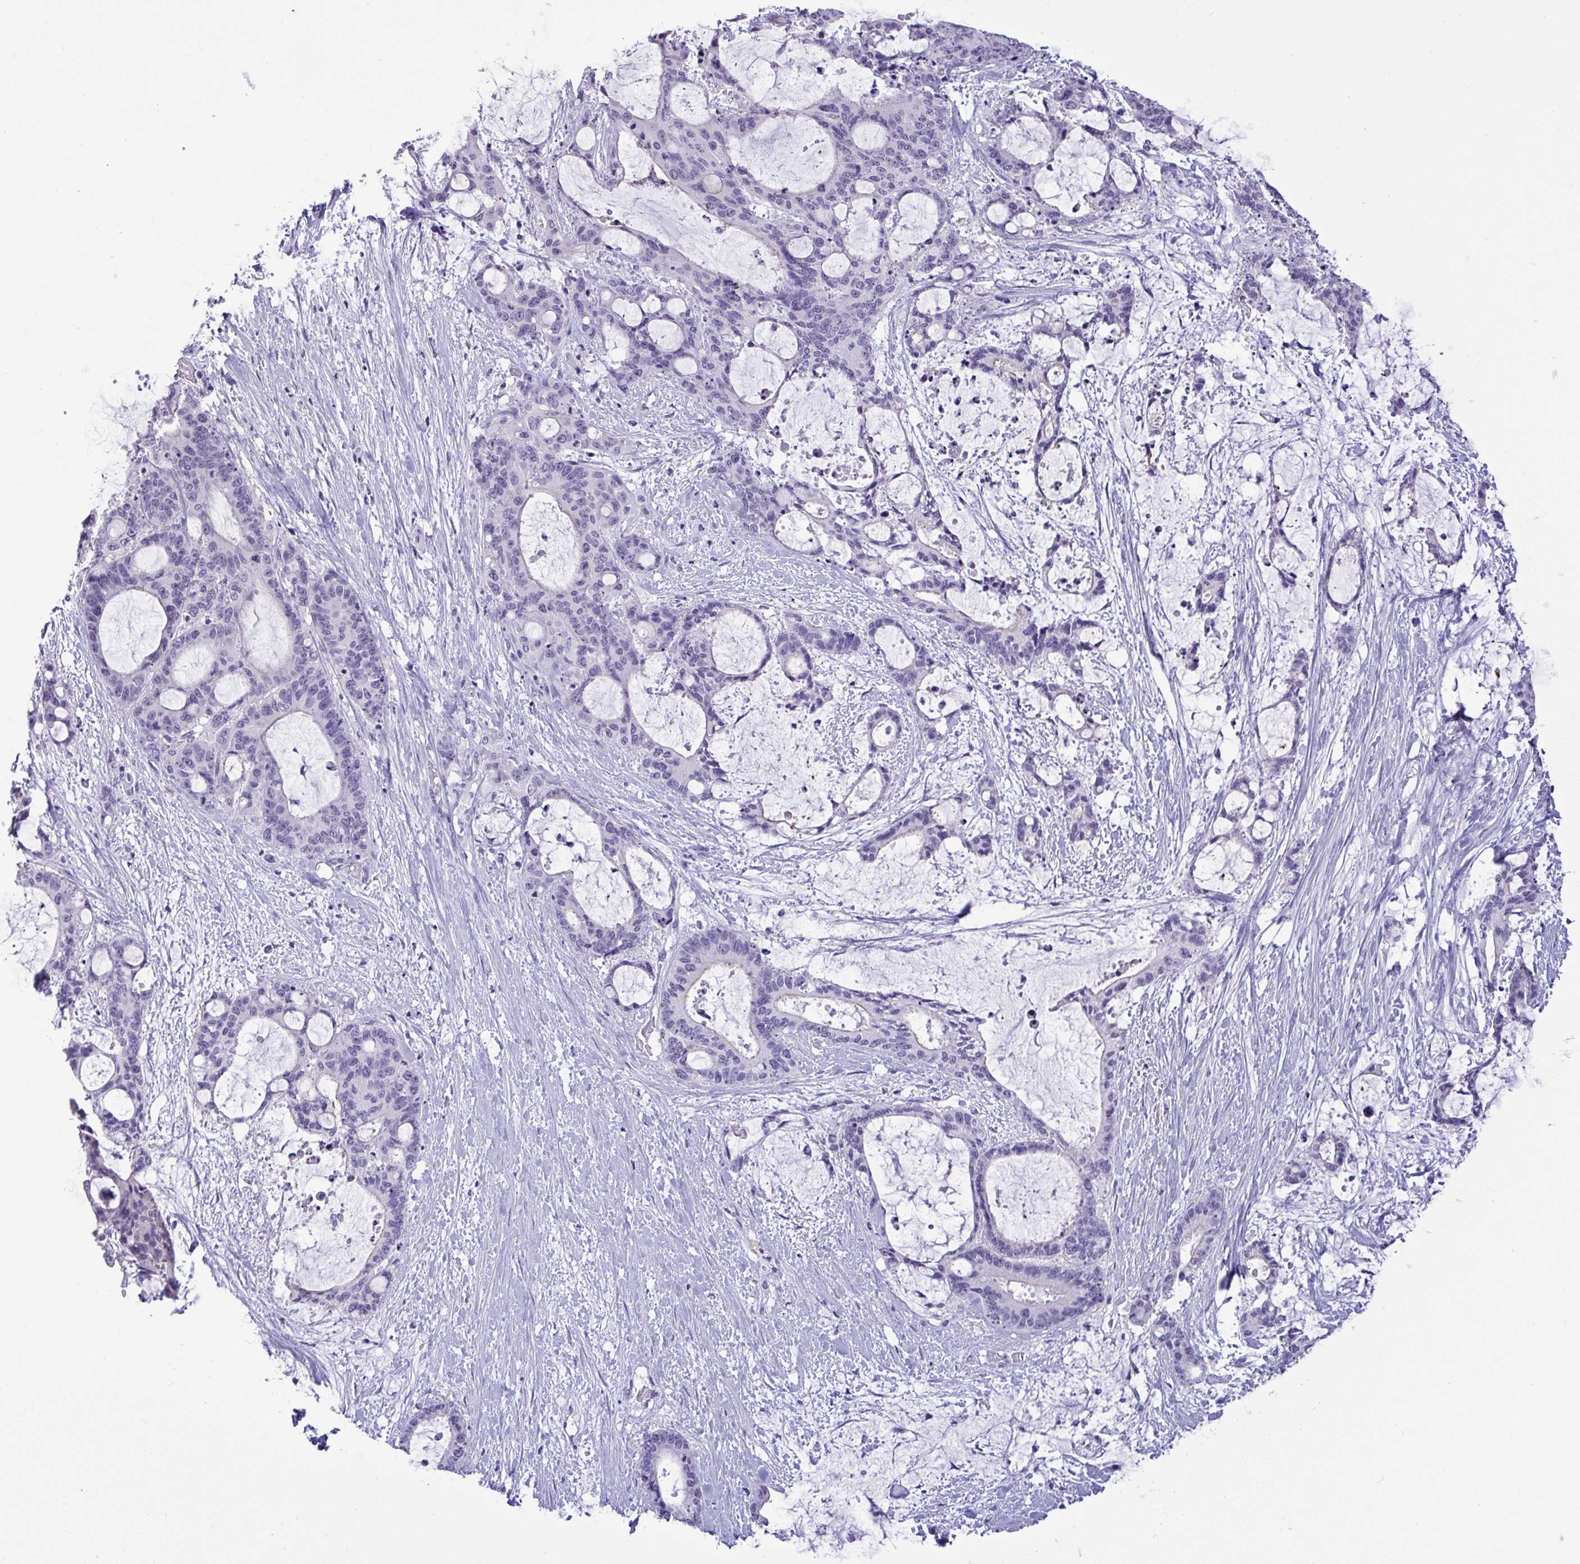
{"staining": {"intensity": "negative", "quantity": "none", "location": "none"}, "tissue": "liver cancer", "cell_type": "Tumor cells", "image_type": "cancer", "snomed": [{"axis": "morphology", "description": "Normal tissue, NOS"}, {"axis": "morphology", "description": "Cholangiocarcinoma"}, {"axis": "topography", "description": "Liver"}, {"axis": "topography", "description": "Peripheral nerve tissue"}], "caption": "A photomicrograph of human liver cholangiocarcinoma is negative for staining in tumor cells.", "gene": "YBX2", "patient": {"sex": "female", "age": 73}}